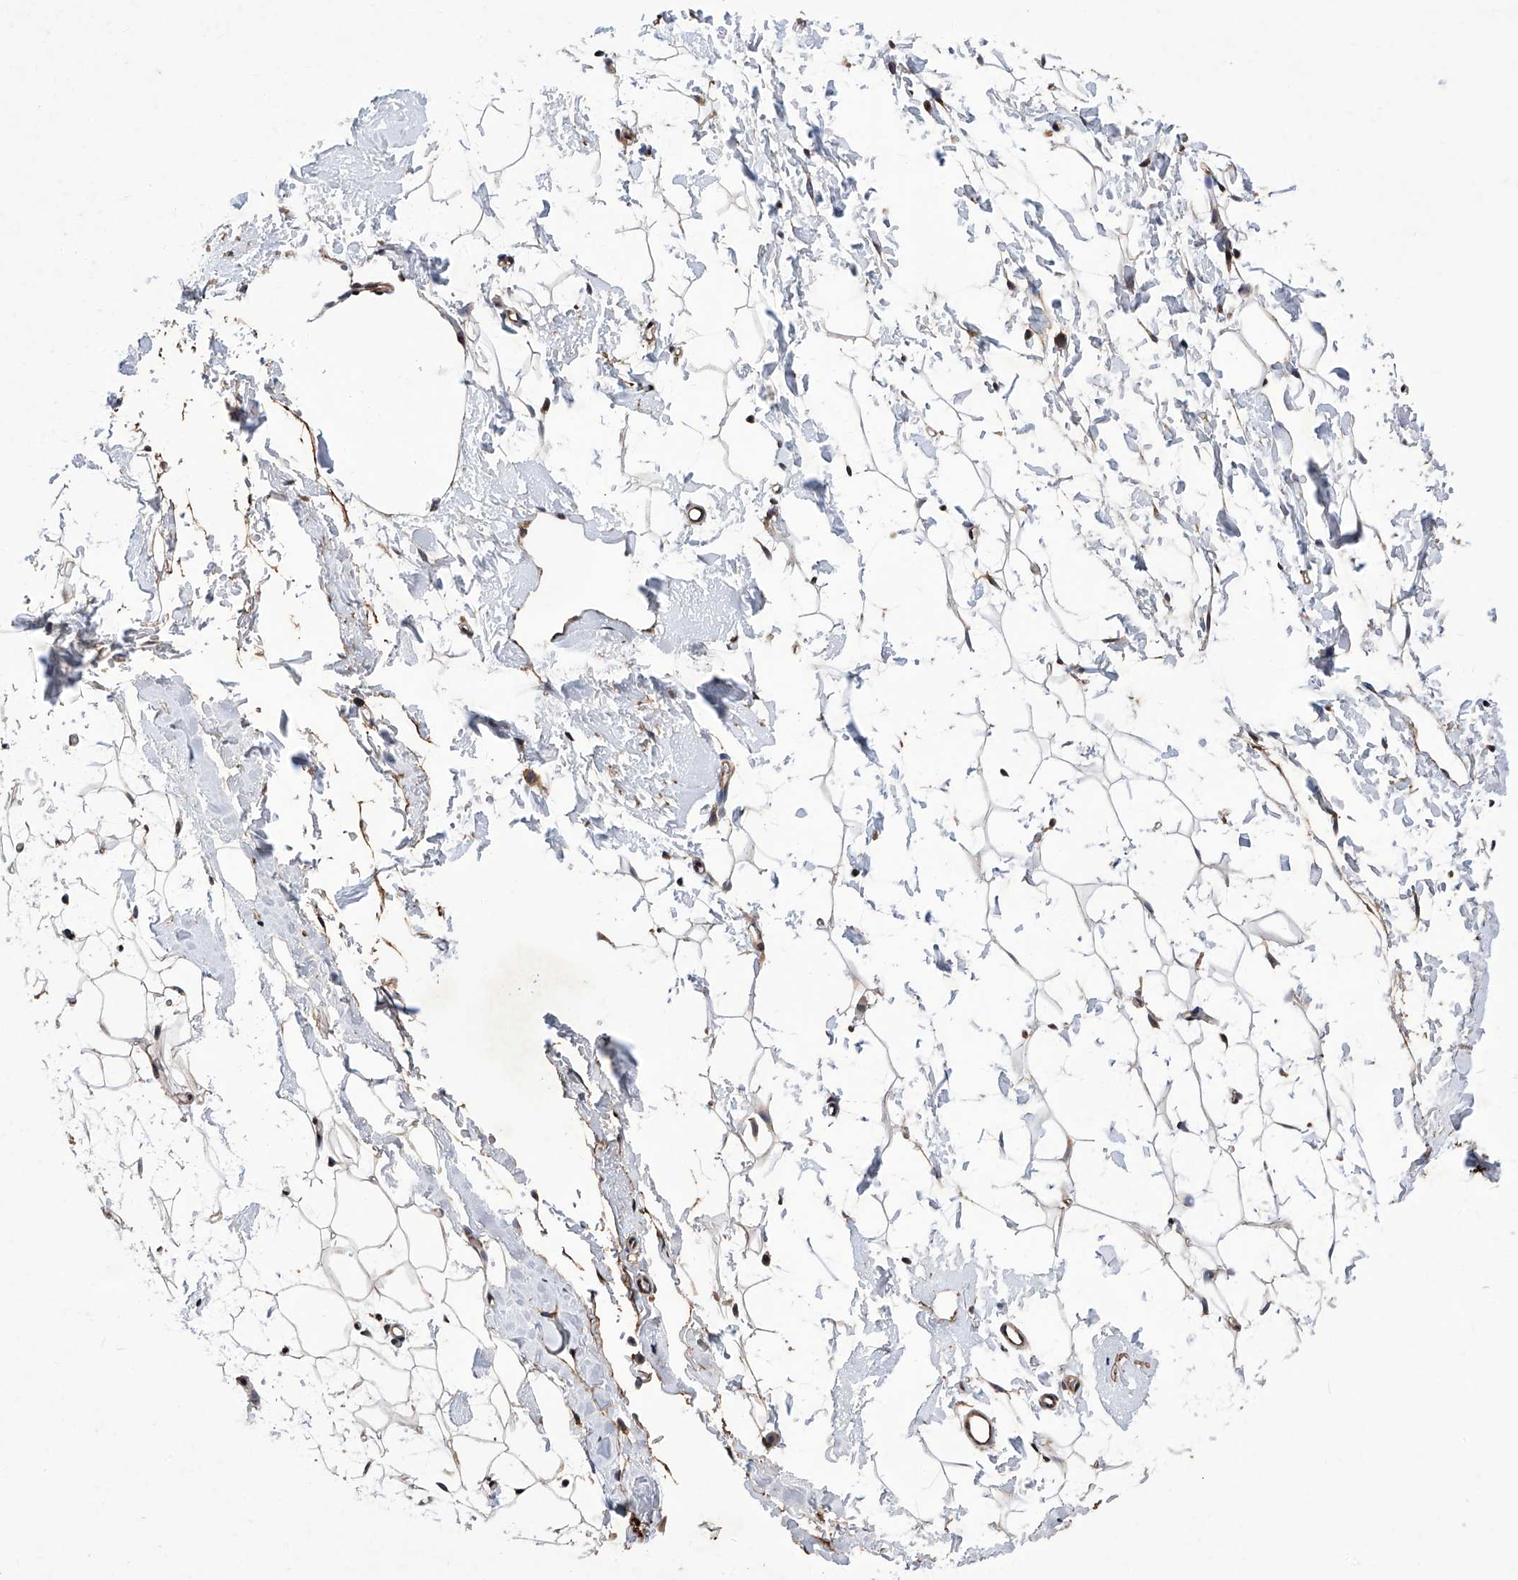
{"staining": {"intensity": "moderate", "quantity": ">75%", "location": "cytoplasmic/membranous"}, "tissue": "adipose tissue", "cell_type": "Adipocytes", "image_type": "normal", "snomed": [{"axis": "morphology", "description": "Normal tissue, NOS"}, {"axis": "topography", "description": "Breast"}], "caption": "Immunohistochemical staining of unremarkable human adipose tissue reveals medium levels of moderate cytoplasmic/membranous expression in about >75% of adipocytes. The staining was performed using DAB (3,3'-diaminobenzidine) to visualize the protein expression in brown, while the nuclei were stained in blue with hematoxylin (Magnification: 20x).", "gene": "KTI12", "patient": {"sex": "female", "age": 23}}